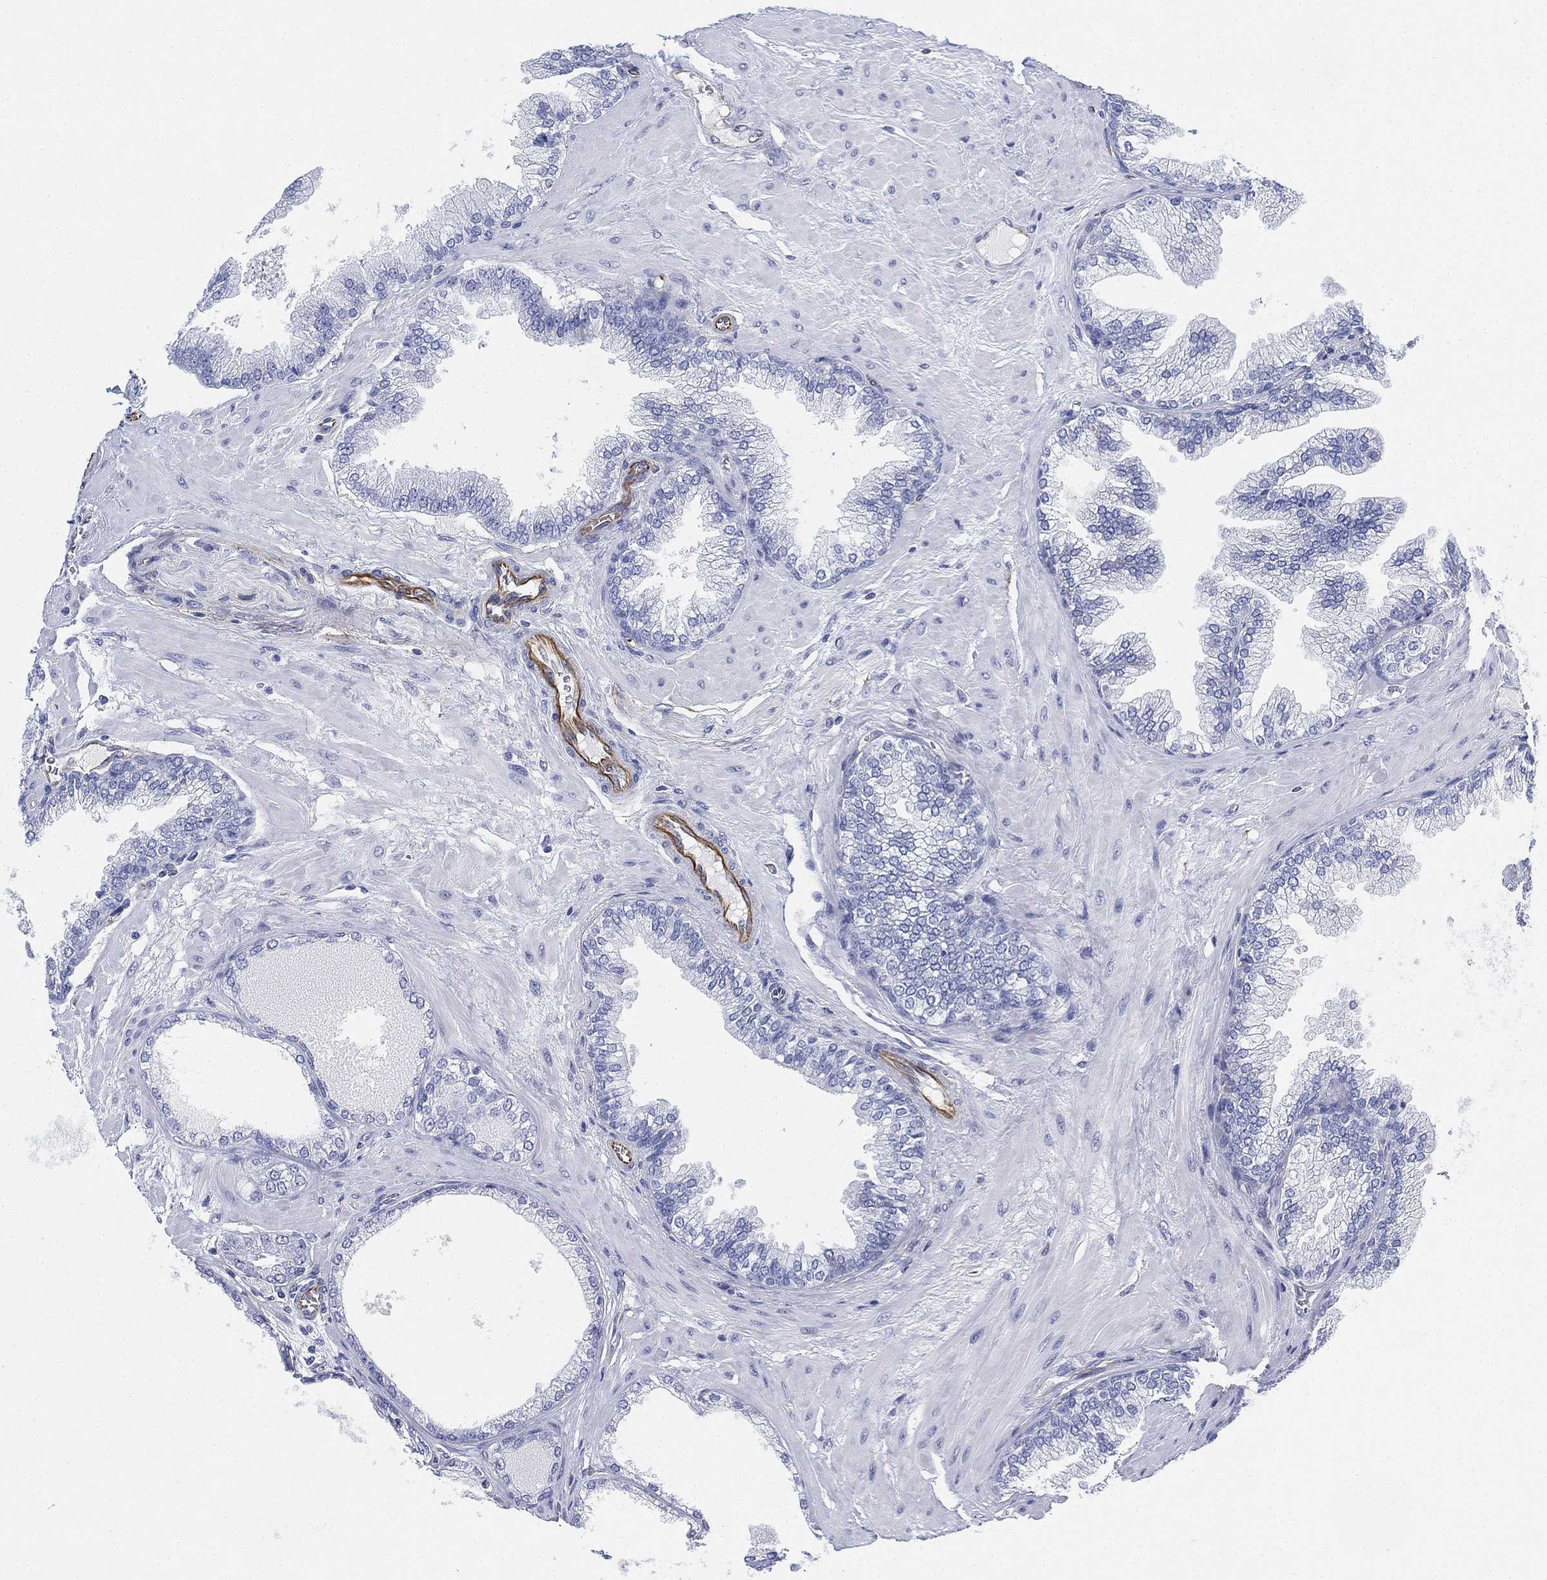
{"staining": {"intensity": "negative", "quantity": "none", "location": "none"}, "tissue": "prostate cancer", "cell_type": "Tumor cells", "image_type": "cancer", "snomed": [{"axis": "morphology", "description": "Adenocarcinoma, Low grade"}, {"axis": "topography", "description": "Prostate"}], "caption": "IHC of prostate cancer (adenocarcinoma (low-grade)) demonstrates no staining in tumor cells. The staining is performed using DAB (3,3'-diaminobenzidine) brown chromogen with nuclei counter-stained in using hematoxylin.", "gene": "PSKH2", "patient": {"sex": "male", "age": 72}}